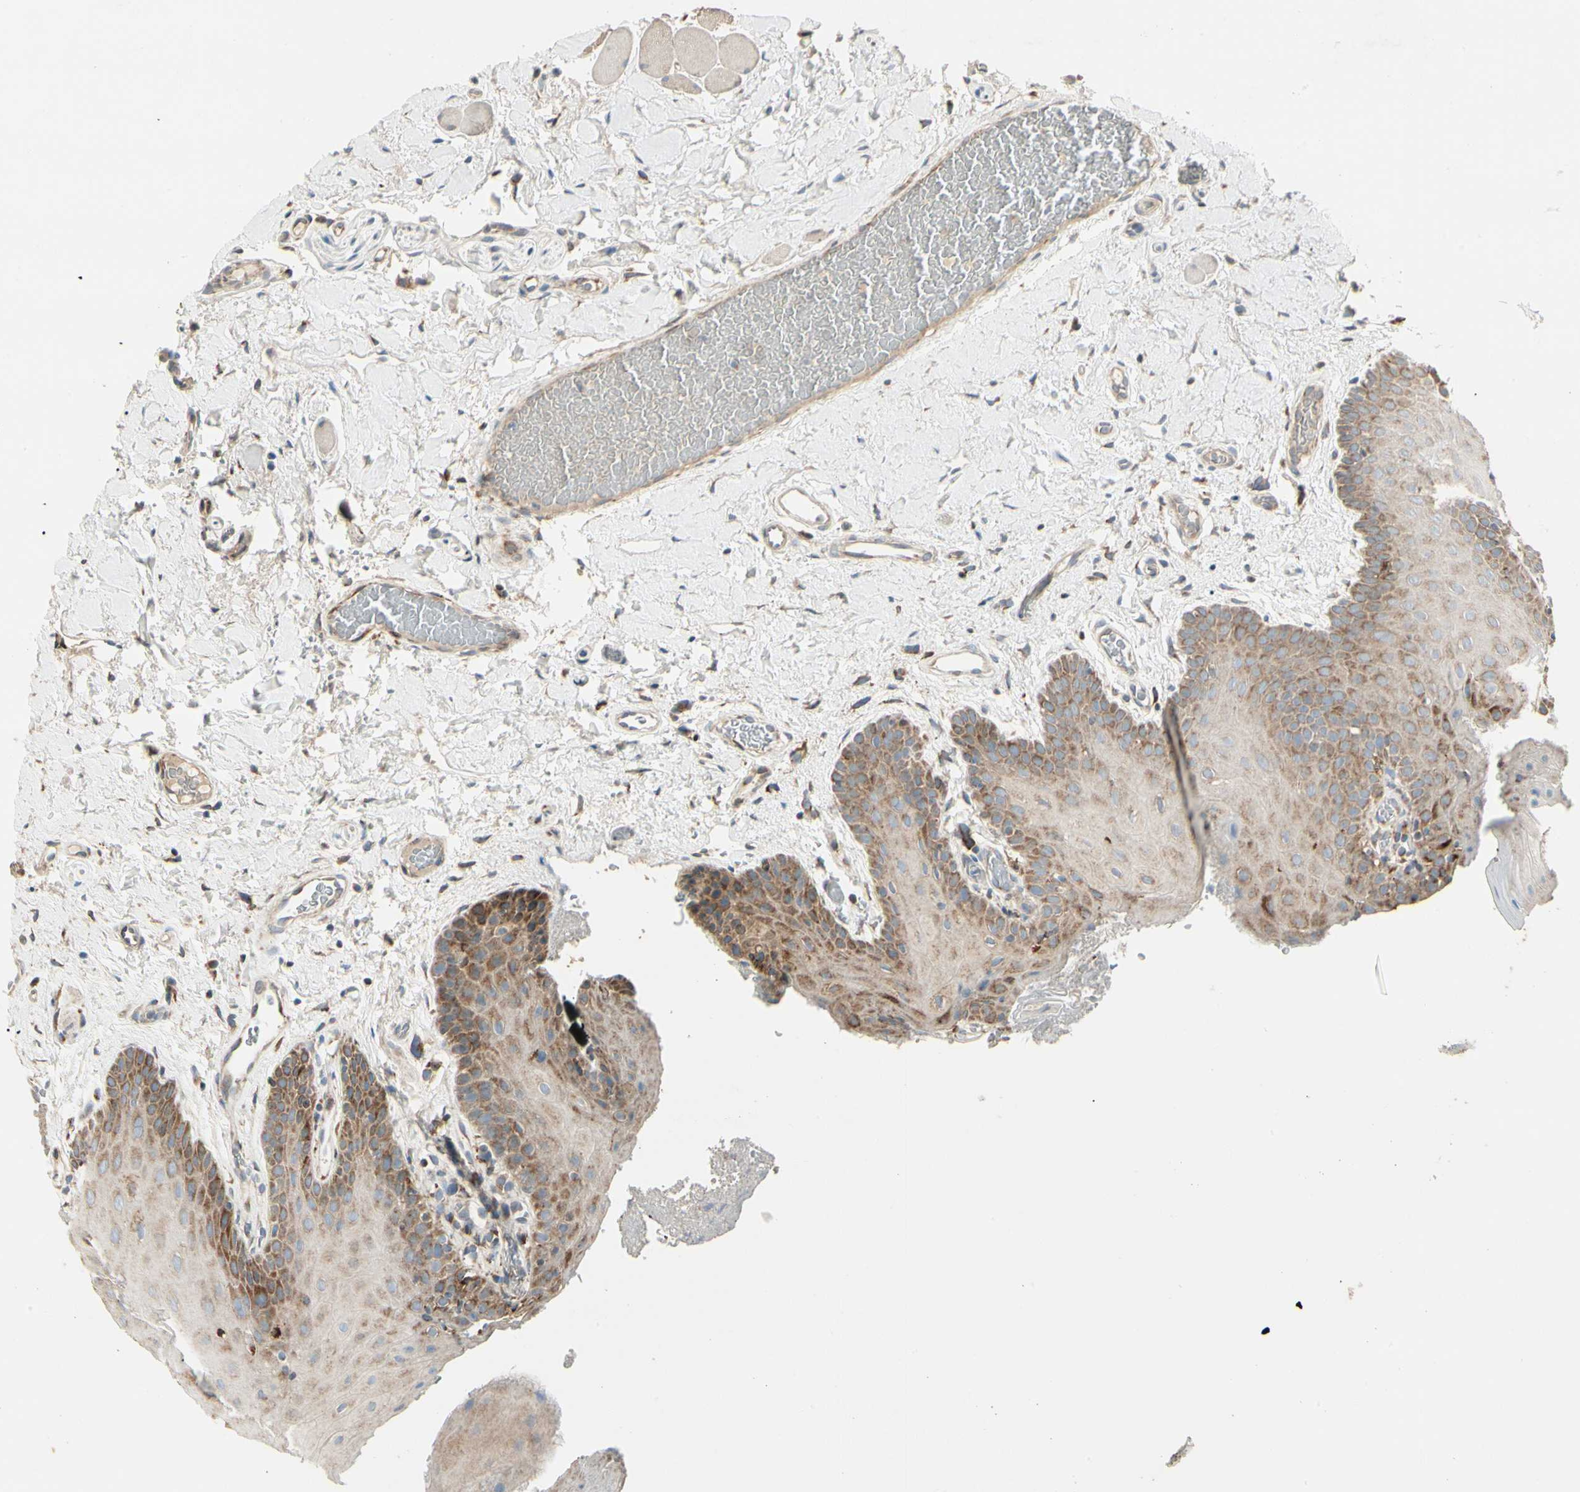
{"staining": {"intensity": "moderate", "quantity": "25%-75%", "location": "cytoplasmic/membranous"}, "tissue": "oral mucosa", "cell_type": "Squamous epithelial cells", "image_type": "normal", "snomed": [{"axis": "morphology", "description": "Normal tissue, NOS"}, {"axis": "topography", "description": "Oral tissue"}], "caption": "Protein expression by immunohistochemistry (IHC) reveals moderate cytoplasmic/membranous staining in about 25%-75% of squamous epithelial cells in normal oral mucosa.", "gene": "MRPL9", "patient": {"sex": "male", "age": 54}}